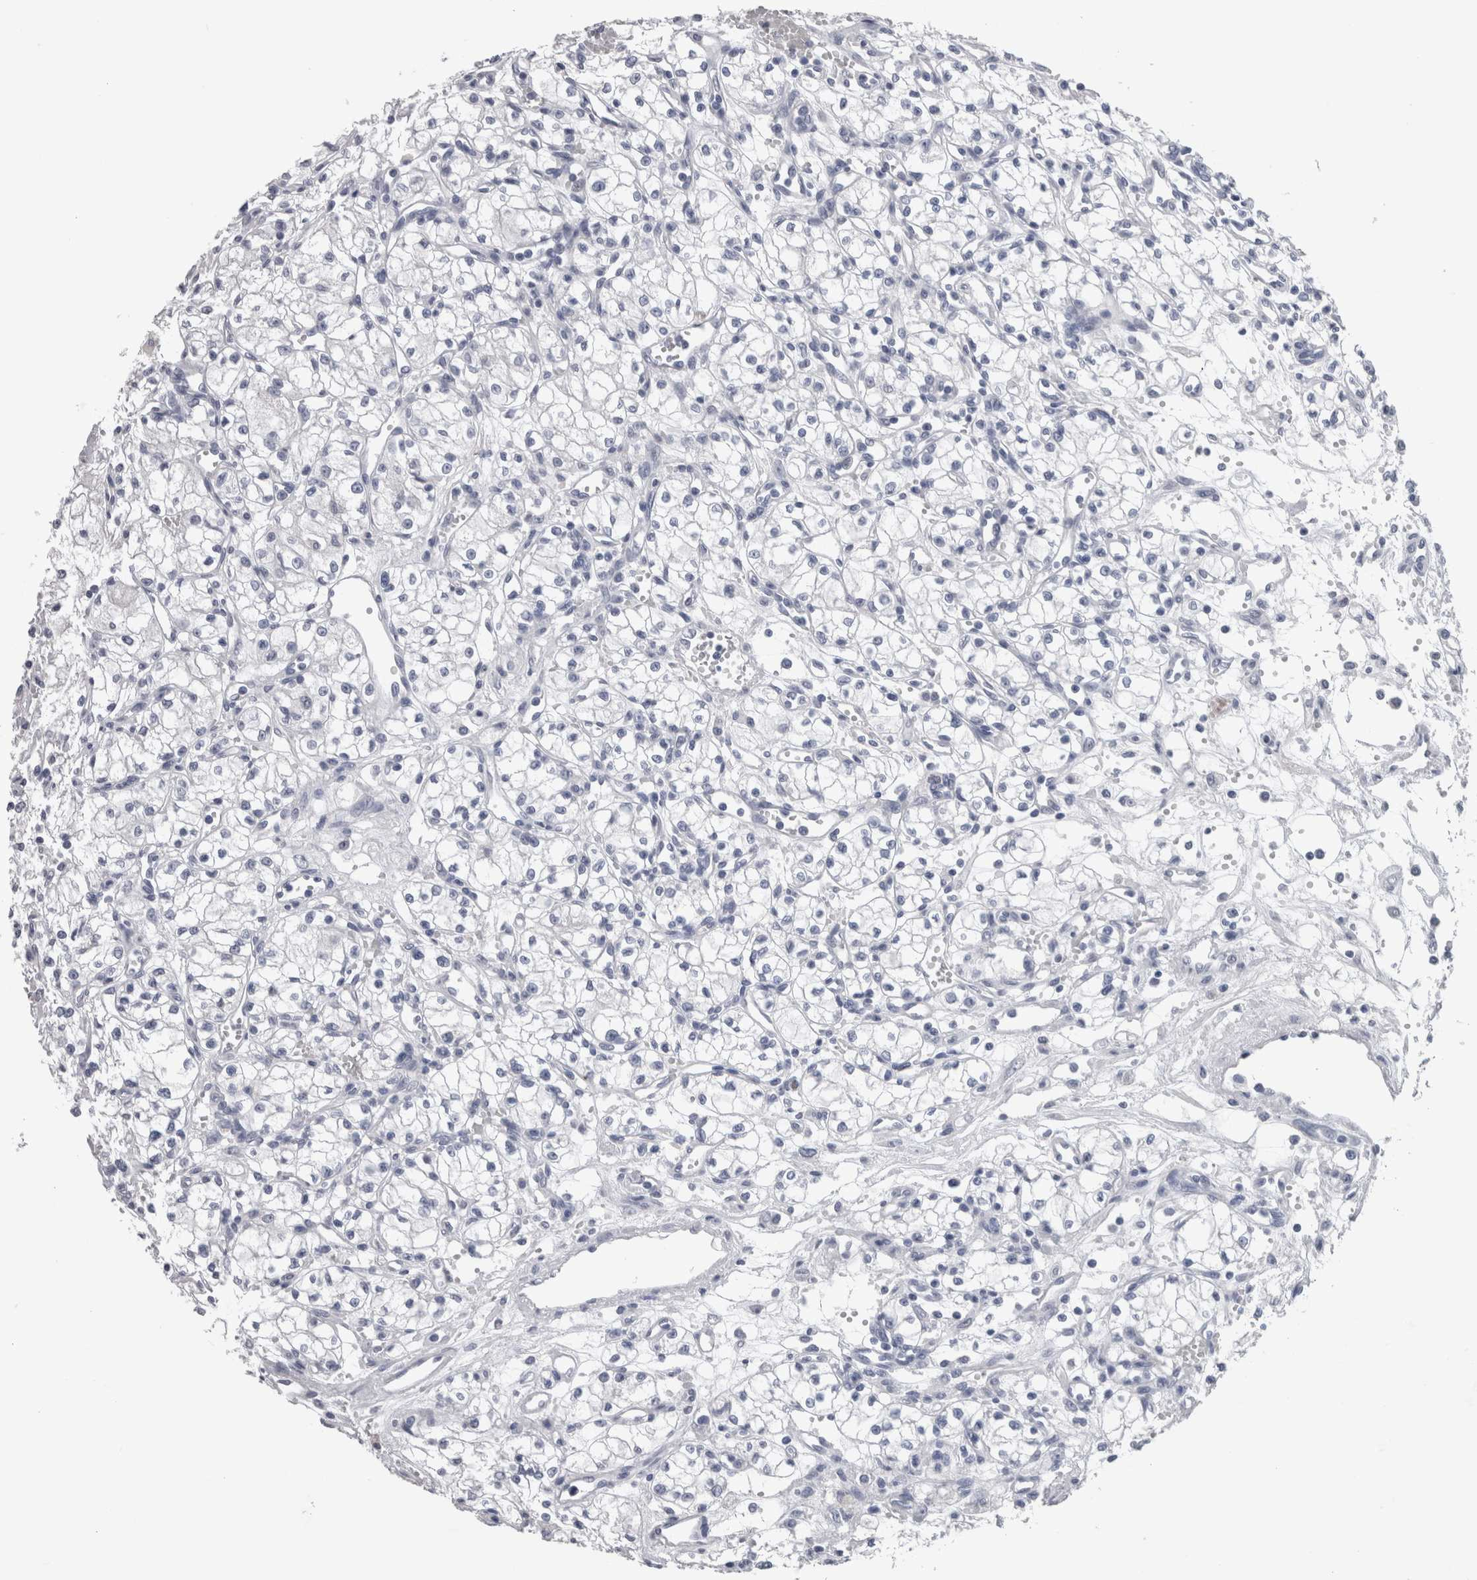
{"staining": {"intensity": "negative", "quantity": "none", "location": "none"}, "tissue": "renal cancer", "cell_type": "Tumor cells", "image_type": "cancer", "snomed": [{"axis": "morphology", "description": "Normal tissue, NOS"}, {"axis": "morphology", "description": "Adenocarcinoma, NOS"}, {"axis": "topography", "description": "Kidney"}], "caption": "Immunohistochemistry (IHC) histopathology image of human renal cancer stained for a protein (brown), which reveals no positivity in tumor cells.", "gene": "CA8", "patient": {"sex": "male", "age": 59}}